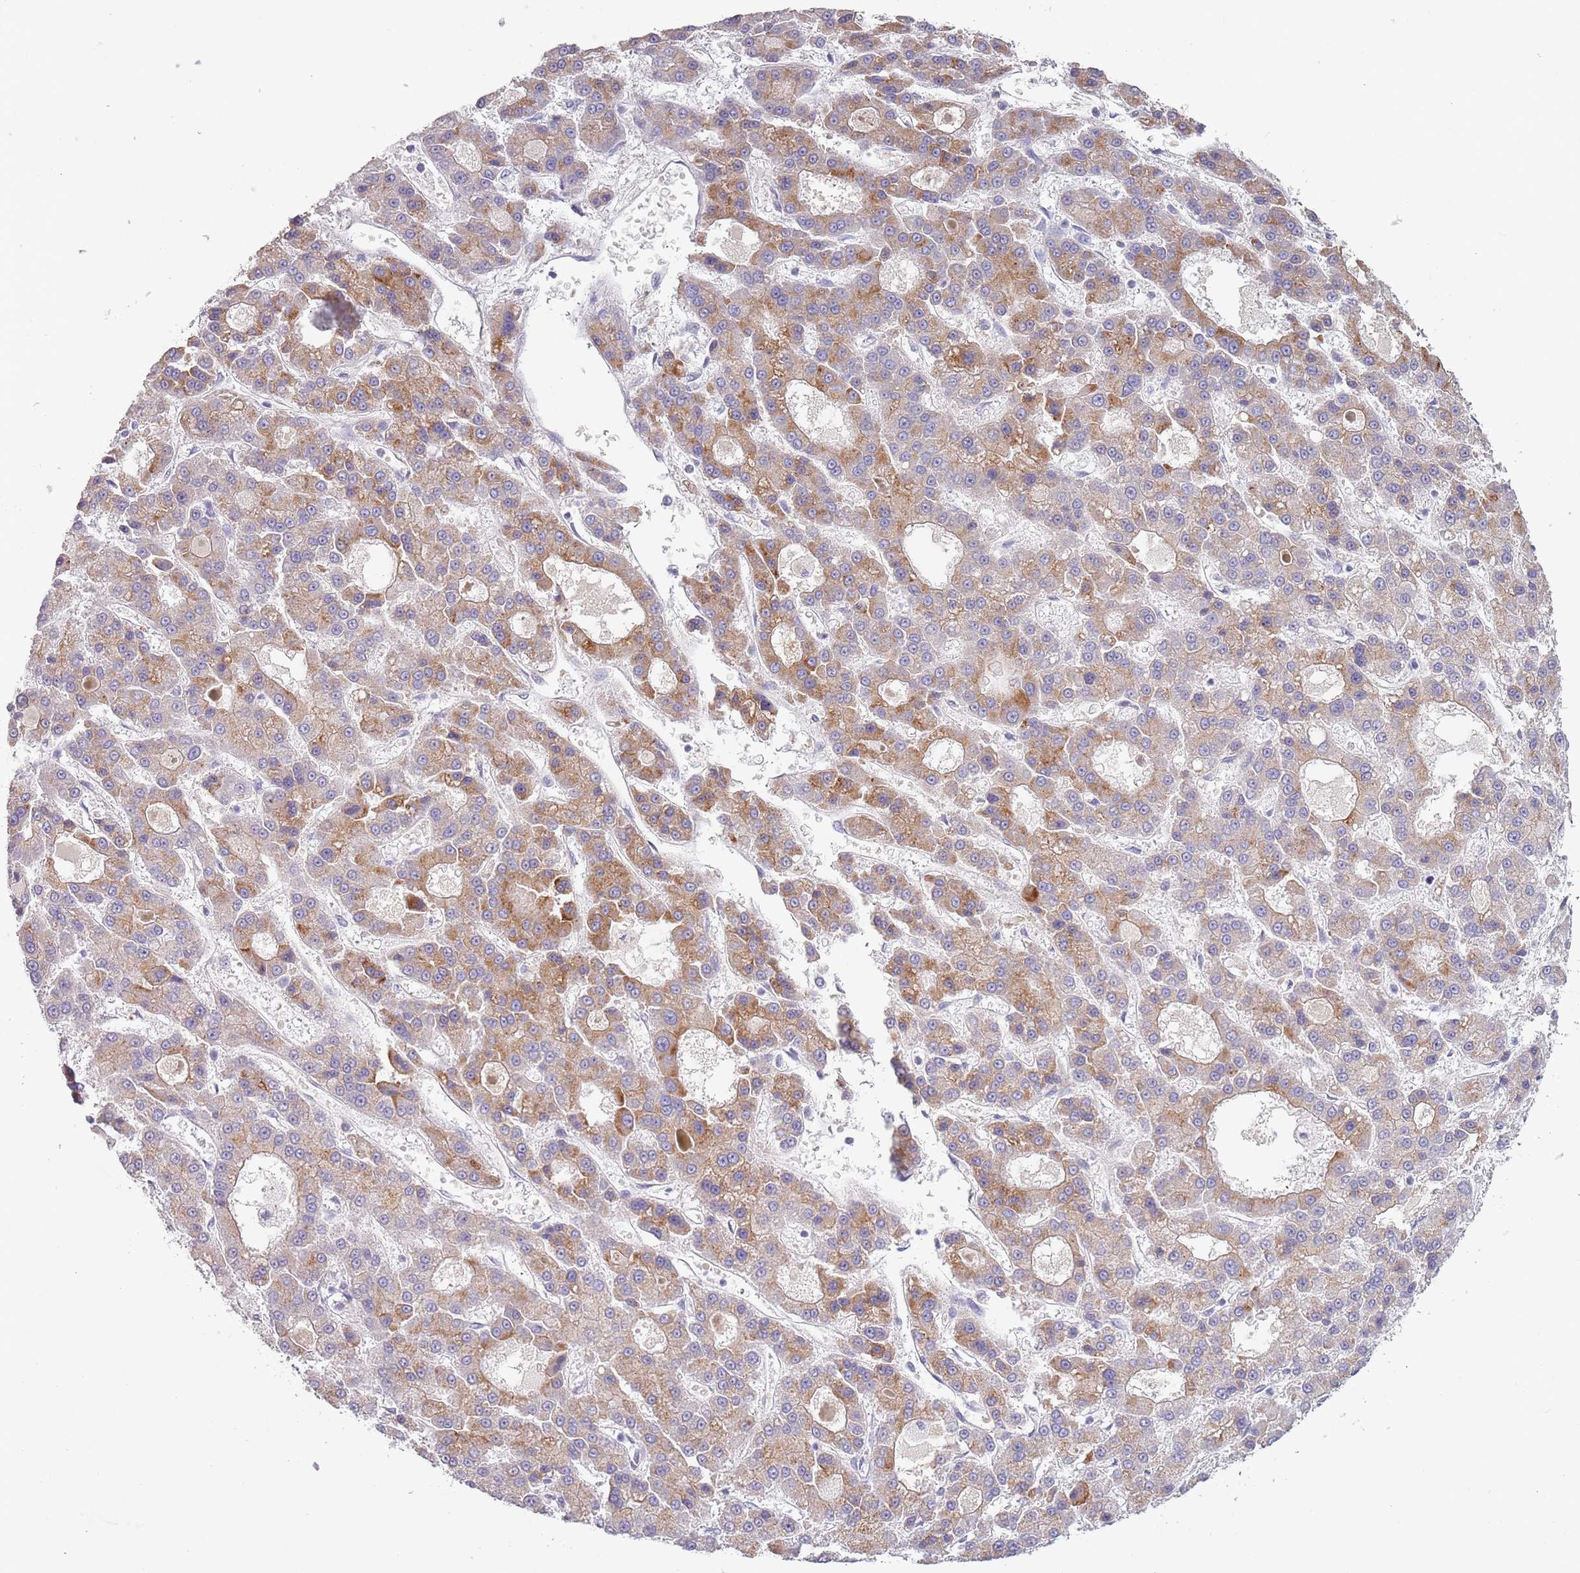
{"staining": {"intensity": "moderate", "quantity": ">75%", "location": "cytoplasmic/membranous"}, "tissue": "liver cancer", "cell_type": "Tumor cells", "image_type": "cancer", "snomed": [{"axis": "morphology", "description": "Carcinoma, Hepatocellular, NOS"}, {"axis": "topography", "description": "Liver"}], "caption": "Immunohistochemical staining of human hepatocellular carcinoma (liver) reveals moderate cytoplasmic/membranous protein positivity in approximately >75% of tumor cells.", "gene": "TNFRSF6B", "patient": {"sex": "male", "age": 70}}